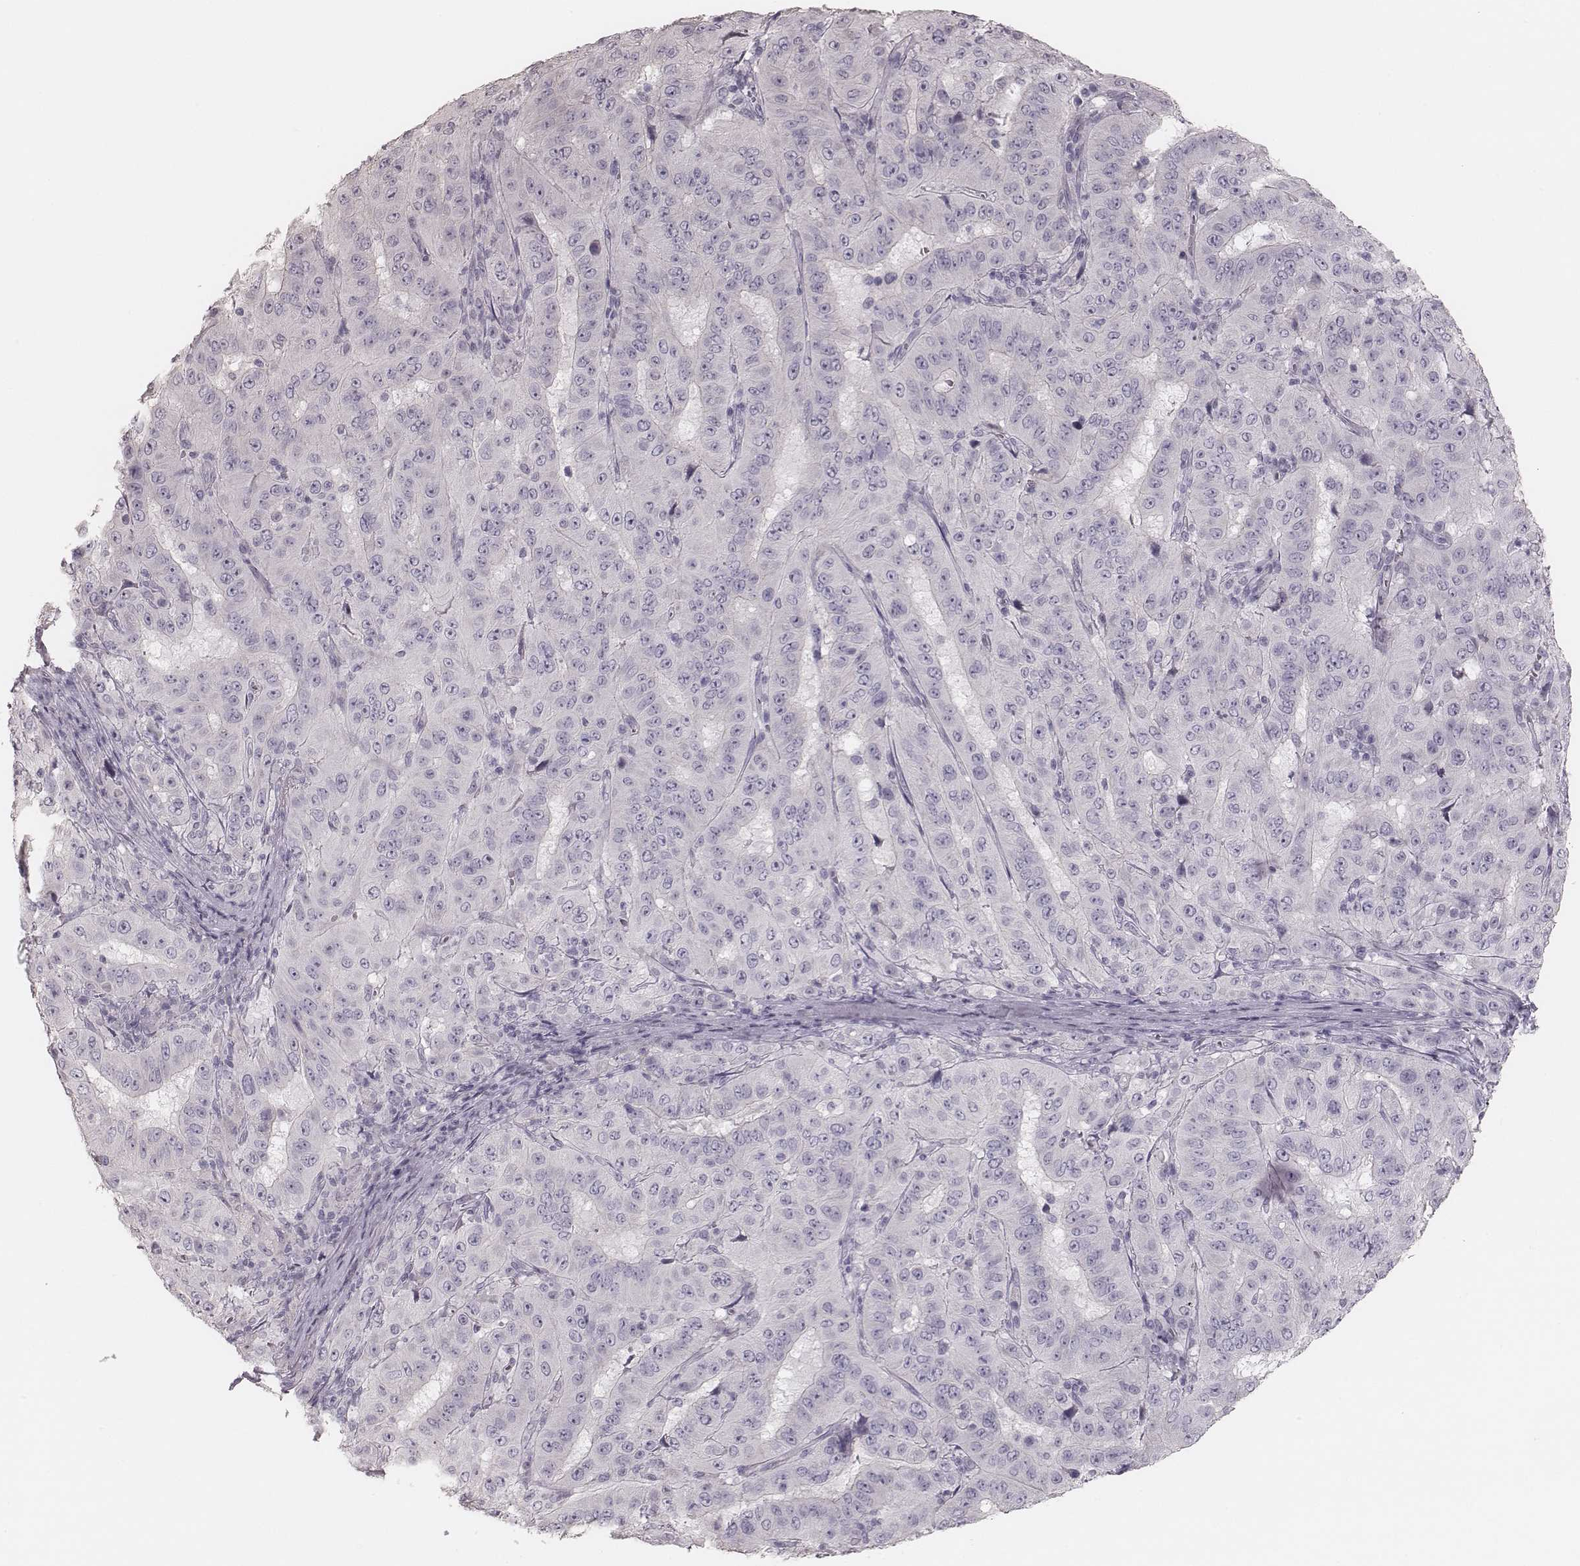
{"staining": {"intensity": "negative", "quantity": "none", "location": "none"}, "tissue": "pancreatic cancer", "cell_type": "Tumor cells", "image_type": "cancer", "snomed": [{"axis": "morphology", "description": "Adenocarcinoma, NOS"}, {"axis": "topography", "description": "Pancreas"}], "caption": "Immunohistochemical staining of human pancreatic cancer (adenocarcinoma) displays no significant expression in tumor cells.", "gene": "ZP4", "patient": {"sex": "male", "age": 63}}